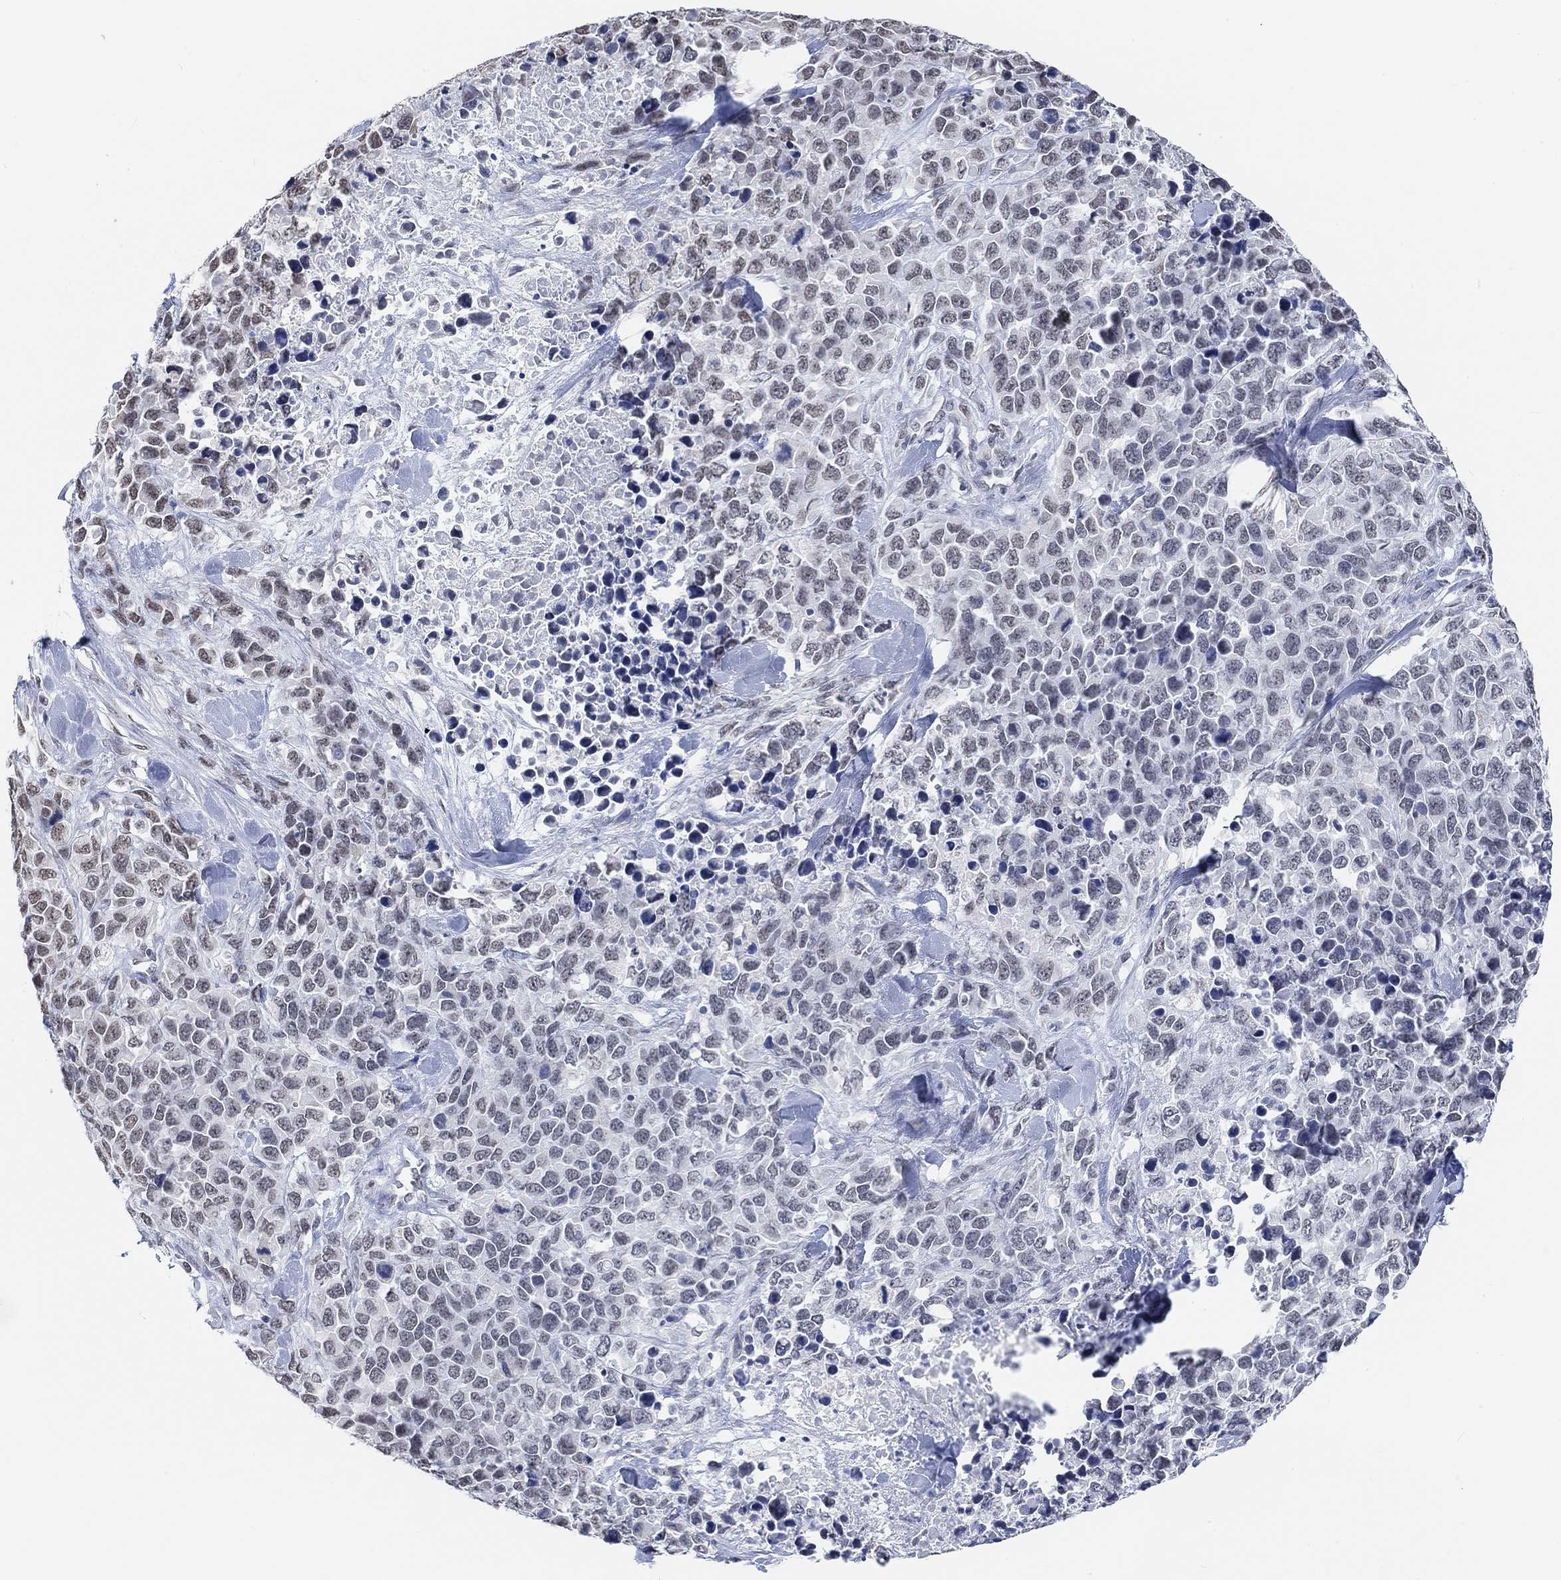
{"staining": {"intensity": "weak", "quantity": "<25%", "location": "nuclear"}, "tissue": "melanoma", "cell_type": "Tumor cells", "image_type": "cancer", "snomed": [{"axis": "morphology", "description": "Malignant melanoma, Metastatic site"}, {"axis": "topography", "description": "Skin"}], "caption": "DAB immunohistochemical staining of melanoma exhibits no significant expression in tumor cells. (Immunohistochemistry, brightfield microscopy, high magnification).", "gene": "PURG", "patient": {"sex": "male", "age": 84}}